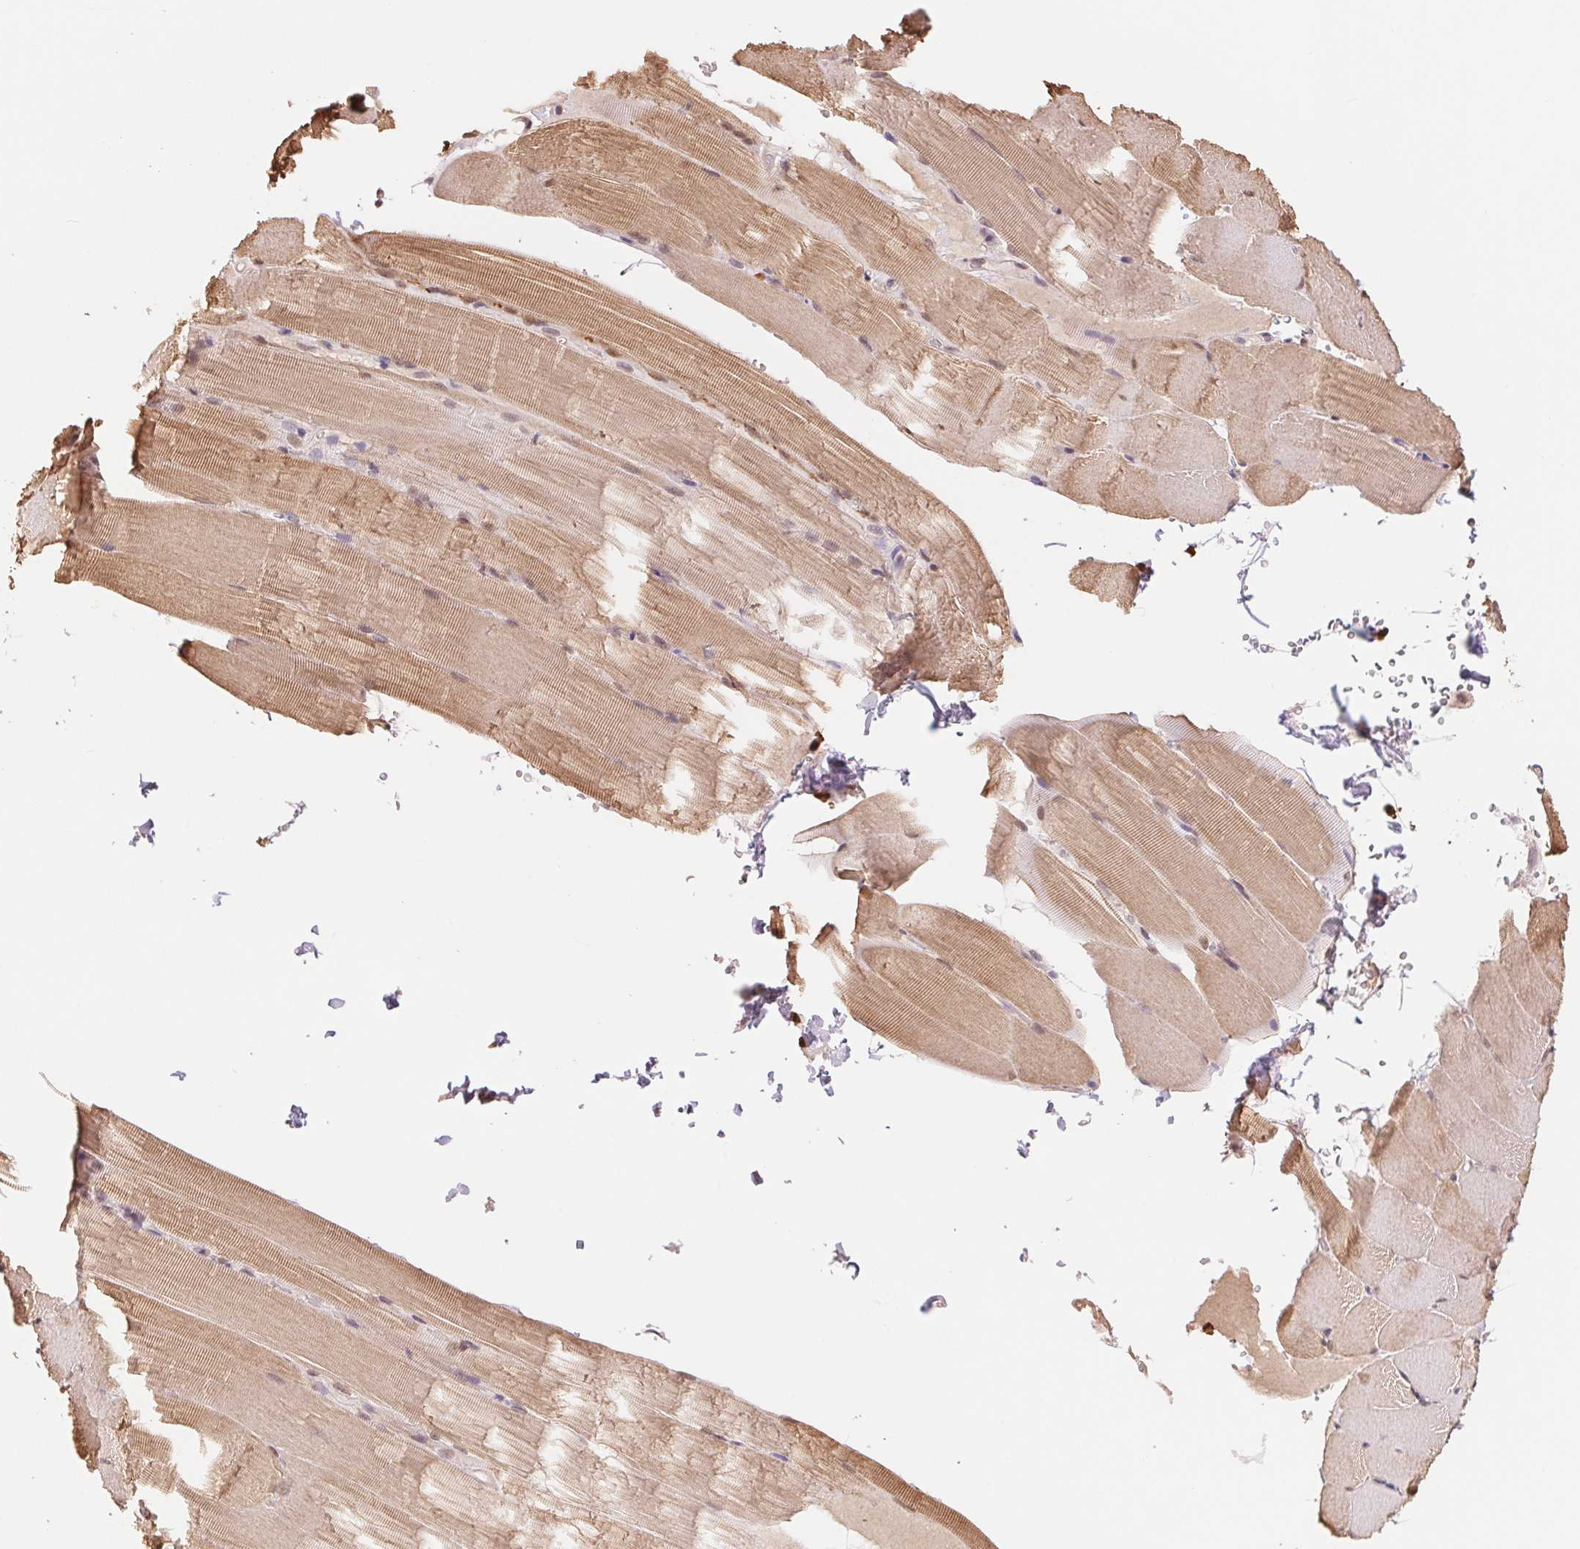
{"staining": {"intensity": "moderate", "quantity": ">75%", "location": "cytoplasmic/membranous"}, "tissue": "skeletal muscle", "cell_type": "Myocytes", "image_type": "normal", "snomed": [{"axis": "morphology", "description": "Normal tissue, NOS"}, {"axis": "topography", "description": "Skeletal muscle"}], "caption": "Human skeletal muscle stained for a protein (brown) displays moderate cytoplasmic/membranous positive expression in about >75% of myocytes.", "gene": "CDC123", "patient": {"sex": "female", "age": 37}}